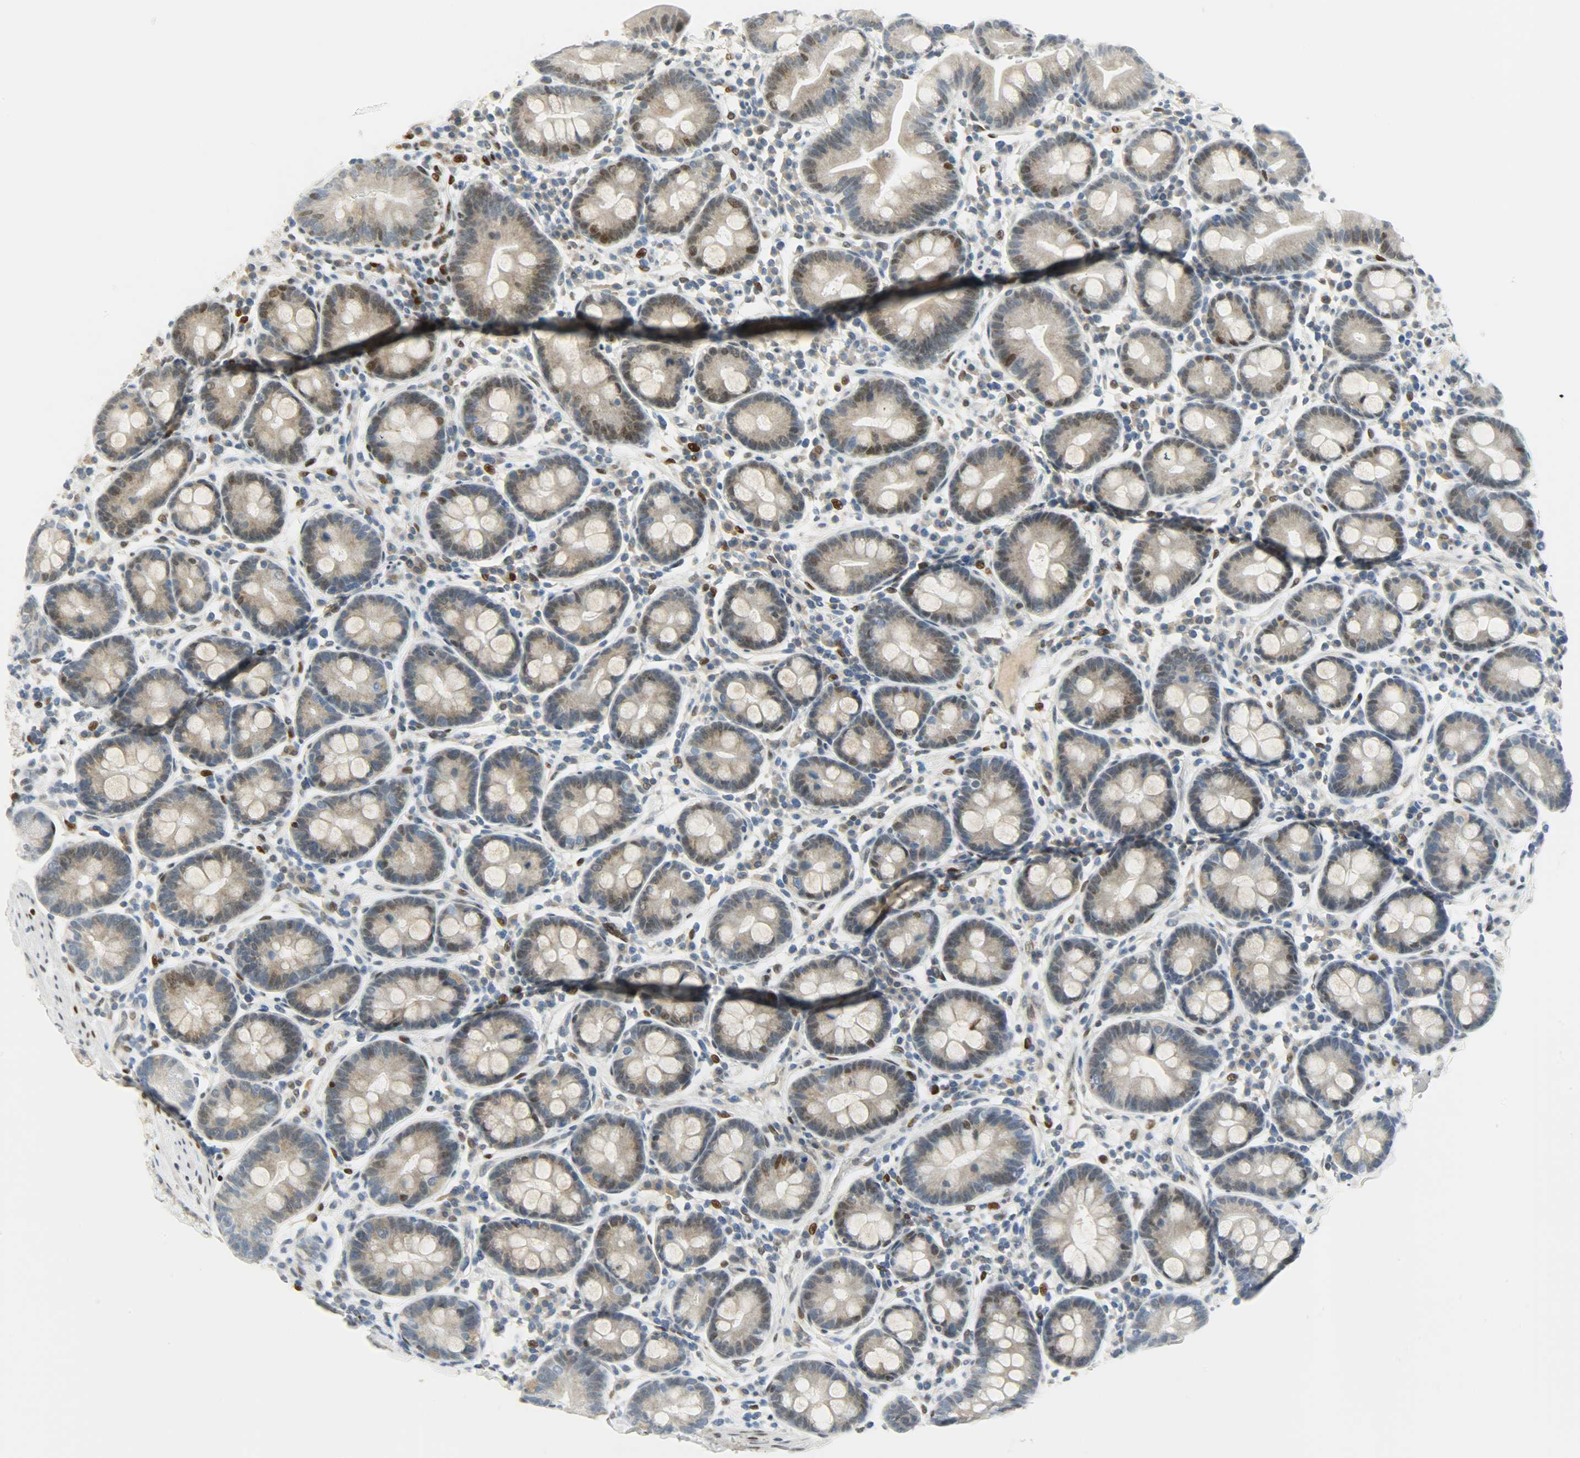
{"staining": {"intensity": "weak", "quantity": "<25%", "location": "nuclear"}, "tissue": "duodenum", "cell_type": "Glandular cells", "image_type": "normal", "snomed": [{"axis": "morphology", "description": "Normal tissue, NOS"}, {"axis": "topography", "description": "Duodenum"}], "caption": "Immunohistochemical staining of benign duodenum displays no significant staining in glandular cells.", "gene": "JUNB", "patient": {"sex": "male", "age": 50}}